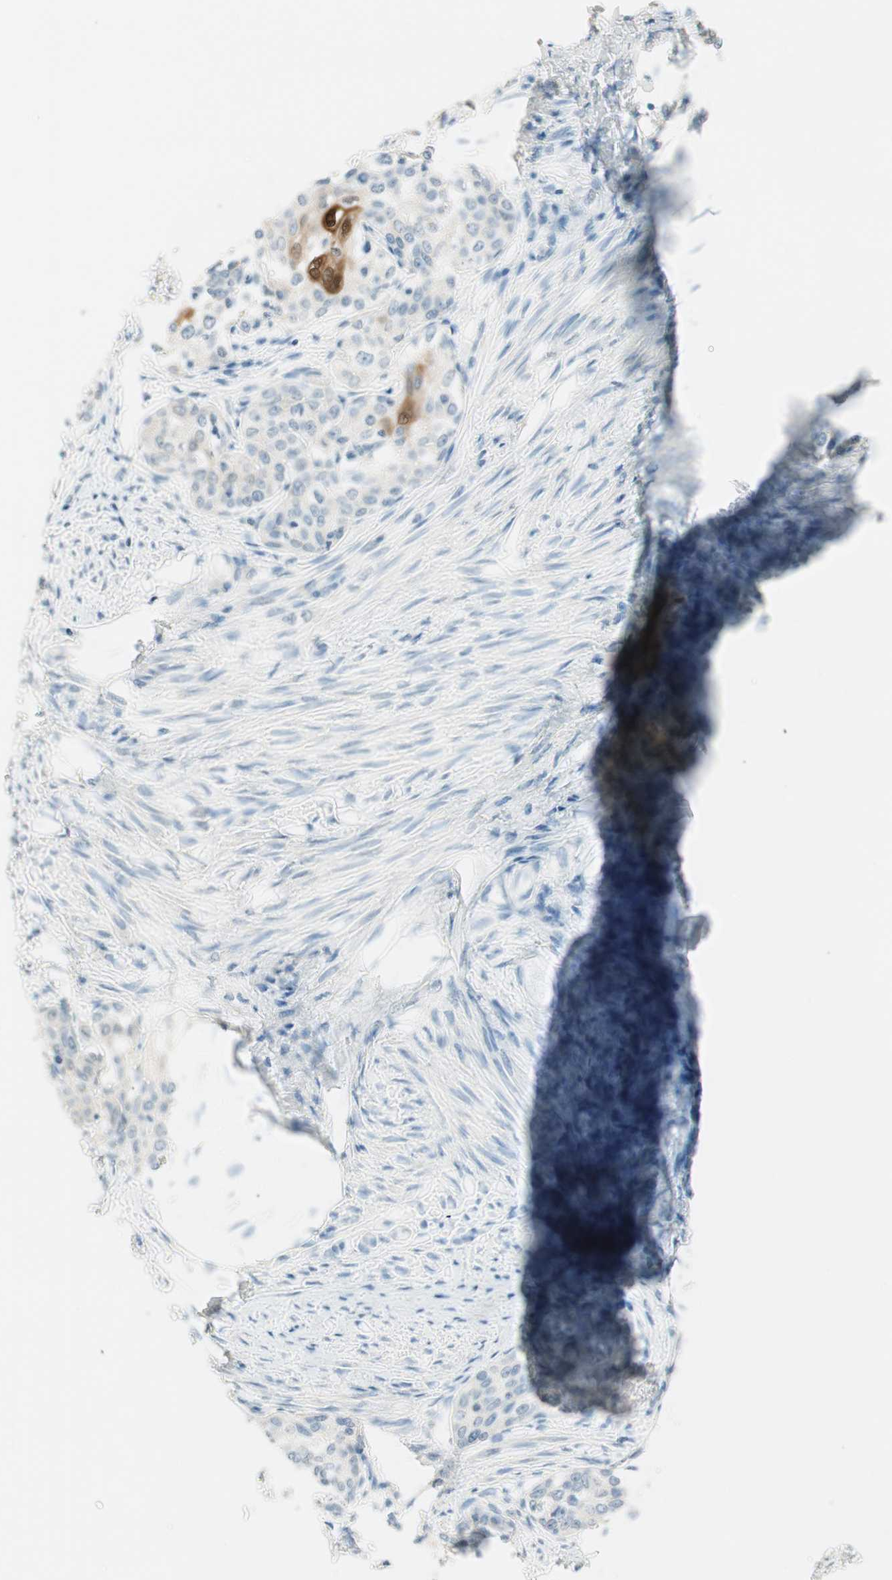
{"staining": {"intensity": "strong", "quantity": "<25%", "location": "cytoplasmic/membranous,nuclear"}, "tissue": "cervical cancer", "cell_type": "Tumor cells", "image_type": "cancer", "snomed": [{"axis": "morphology", "description": "Squamous cell carcinoma, NOS"}, {"axis": "morphology", "description": "Adenocarcinoma, NOS"}, {"axis": "topography", "description": "Cervix"}], "caption": "A high-resolution photomicrograph shows immunohistochemistry staining of cervical squamous cell carcinoma, which reveals strong cytoplasmic/membranous and nuclear positivity in approximately <25% of tumor cells.", "gene": "HPGD", "patient": {"sex": "female", "age": 52}}